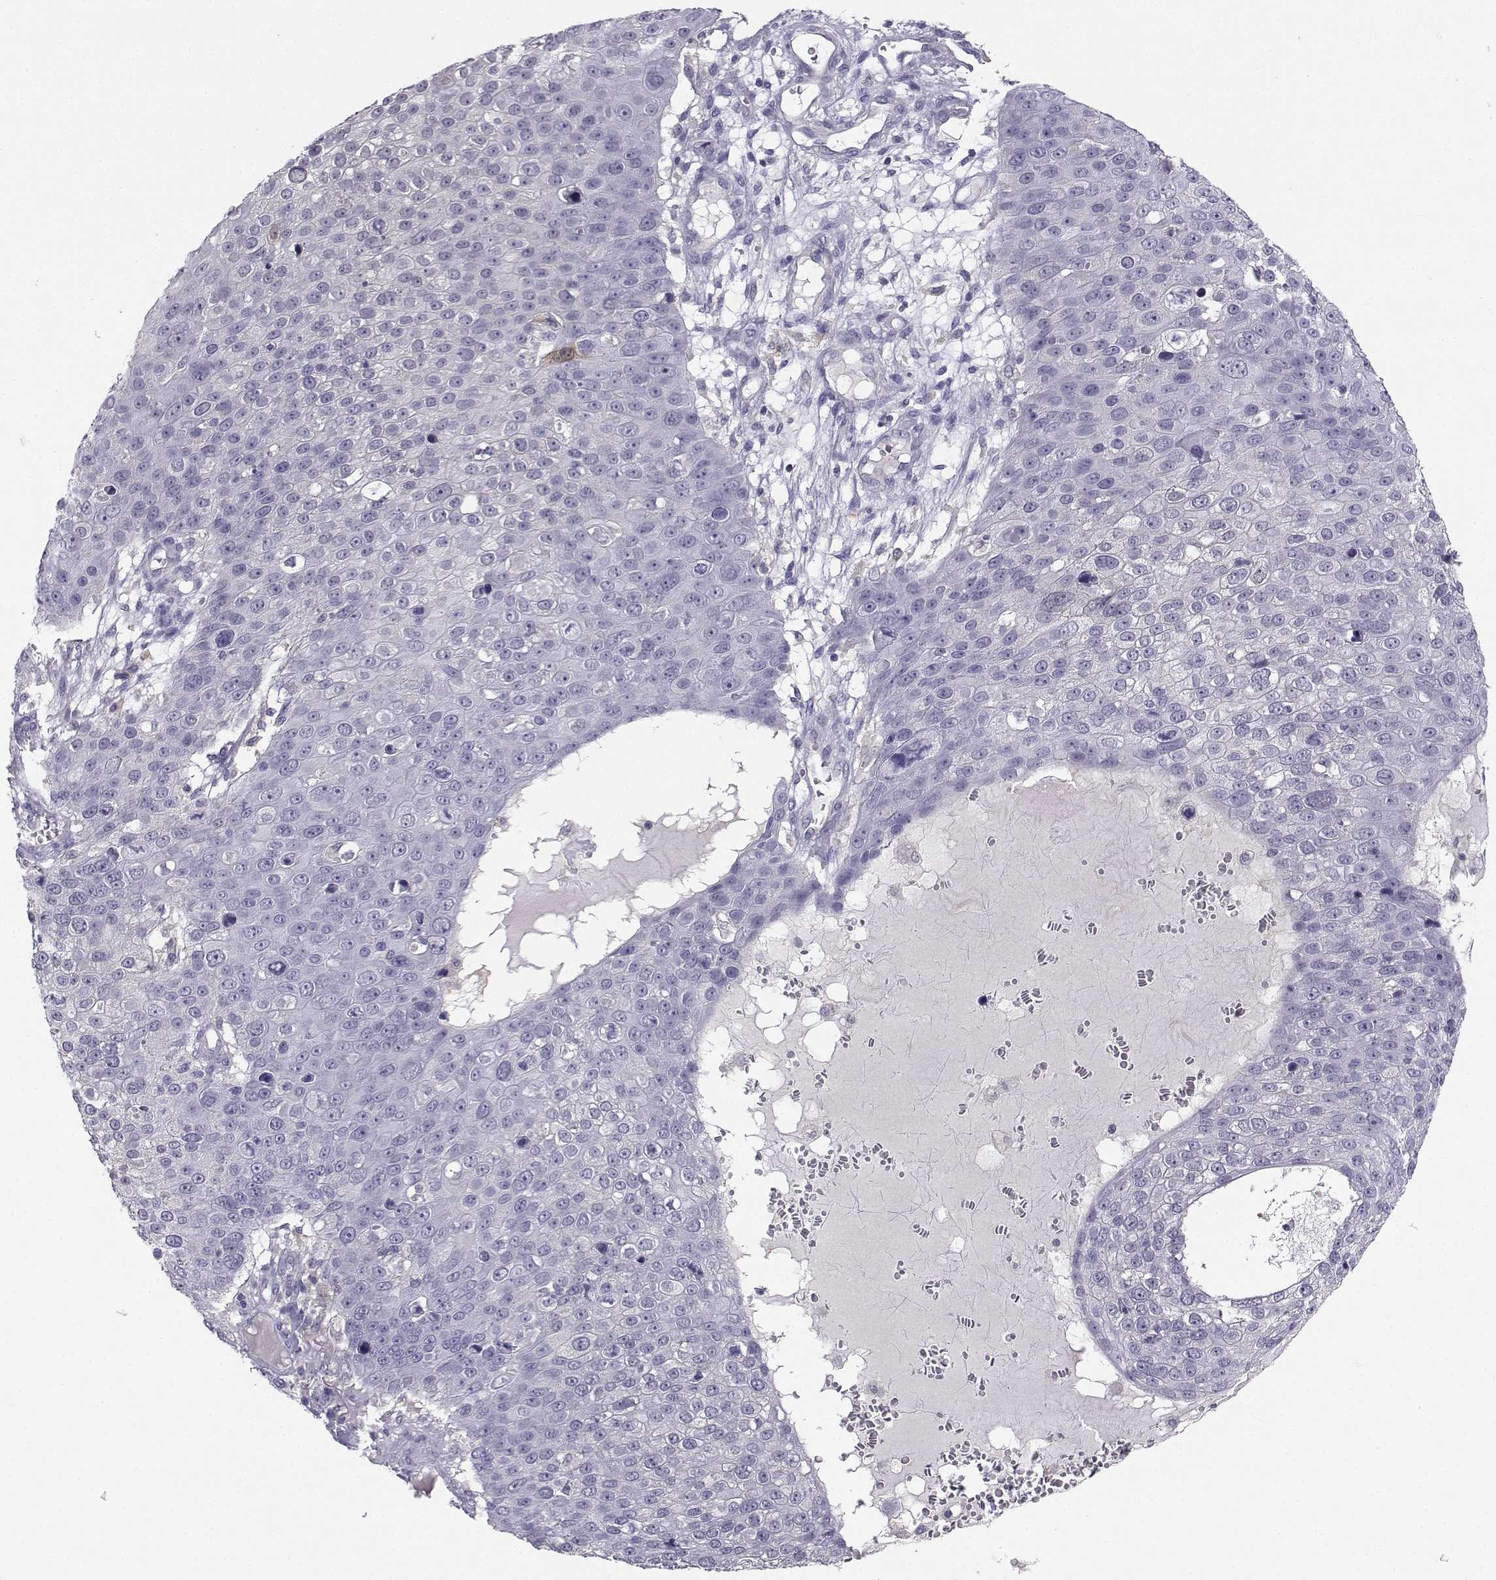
{"staining": {"intensity": "negative", "quantity": "none", "location": "none"}, "tissue": "skin cancer", "cell_type": "Tumor cells", "image_type": "cancer", "snomed": [{"axis": "morphology", "description": "Squamous cell carcinoma, NOS"}, {"axis": "topography", "description": "Skin"}], "caption": "An immunohistochemistry (IHC) image of skin squamous cell carcinoma is shown. There is no staining in tumor cells of skin squamous cell carcinoma. Nuclei are stained in blue.", "gene": "MROH7", "patient": {"sex": "male", "age": 71}}